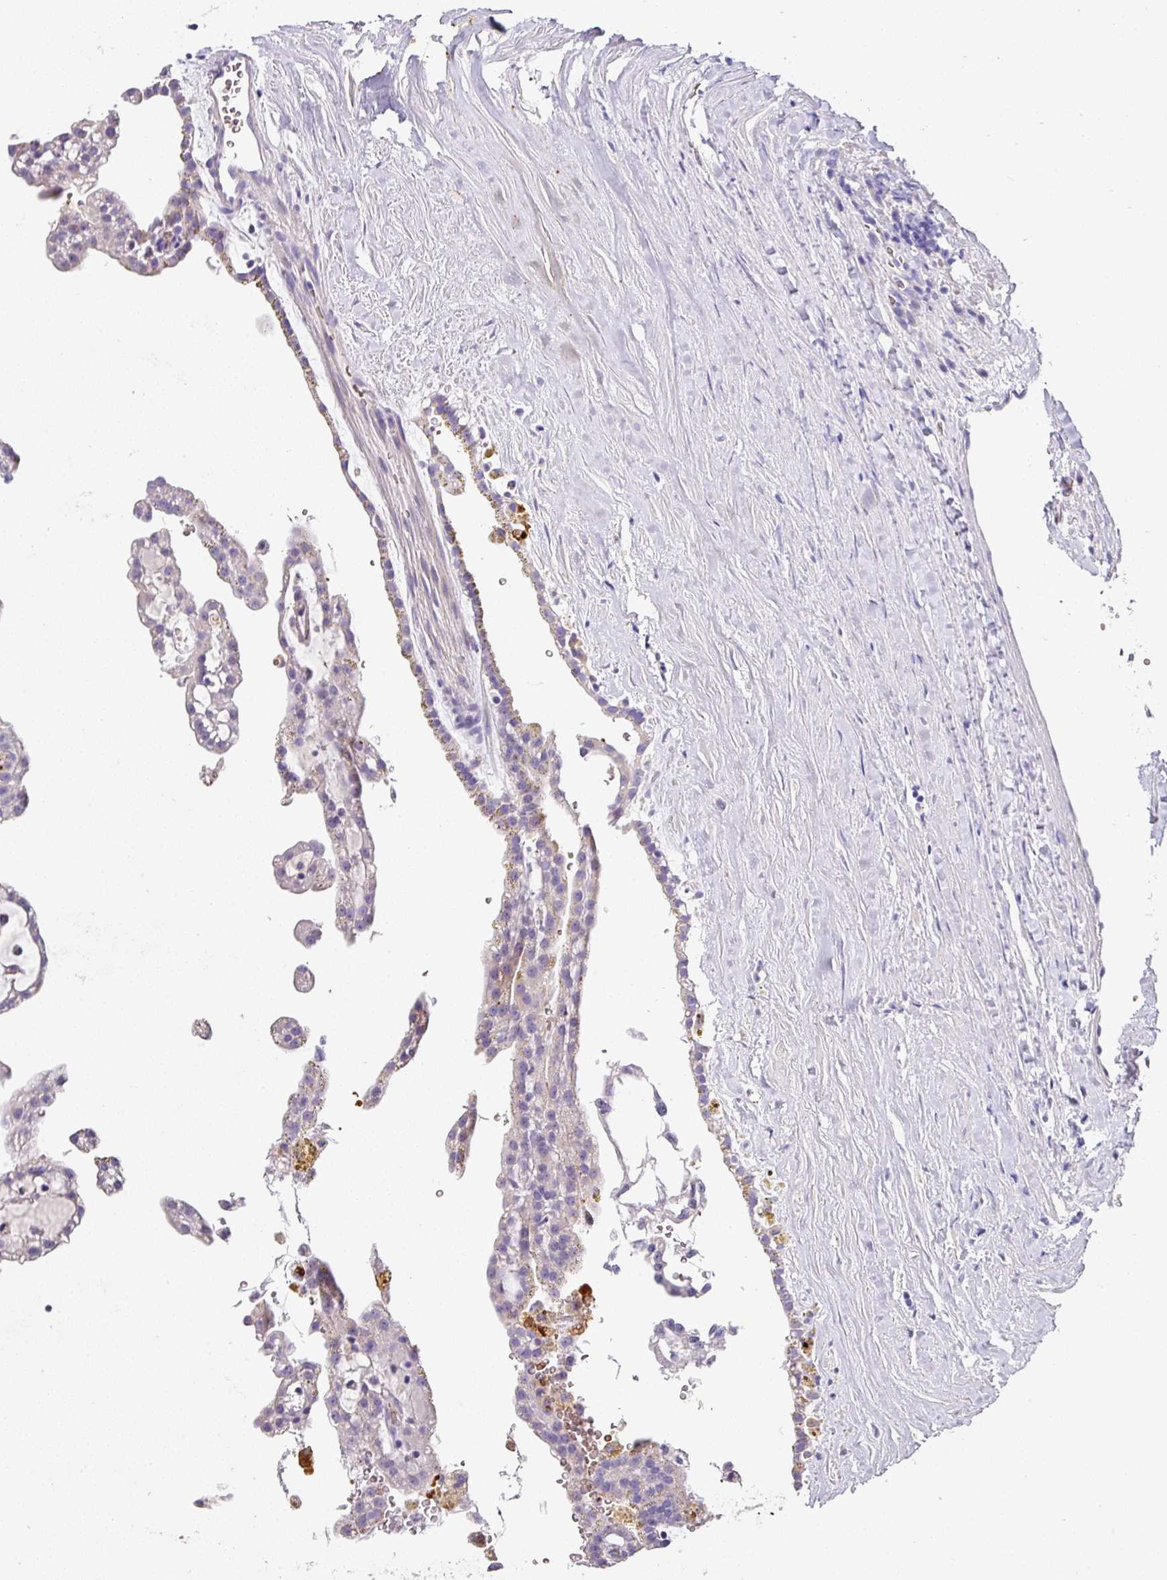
{"staining": {"intensity": "negative", "quantity": "none", "location": "none"}, "tissue": "renal cancer", "cell_type": "Tumor cells", "image_type": "cancer", "snomed": [{"axis": "morphology", "description": "Adenocarcinoma, NOS"}, {"axis": "topography", "description": "Kidney"}], "caption": "The micrograph displays no significant expression in tumor cells of adenocarcinoma (renal).", "gene": "NAPSA", "patient": {"sex": "male", "age": 63}}